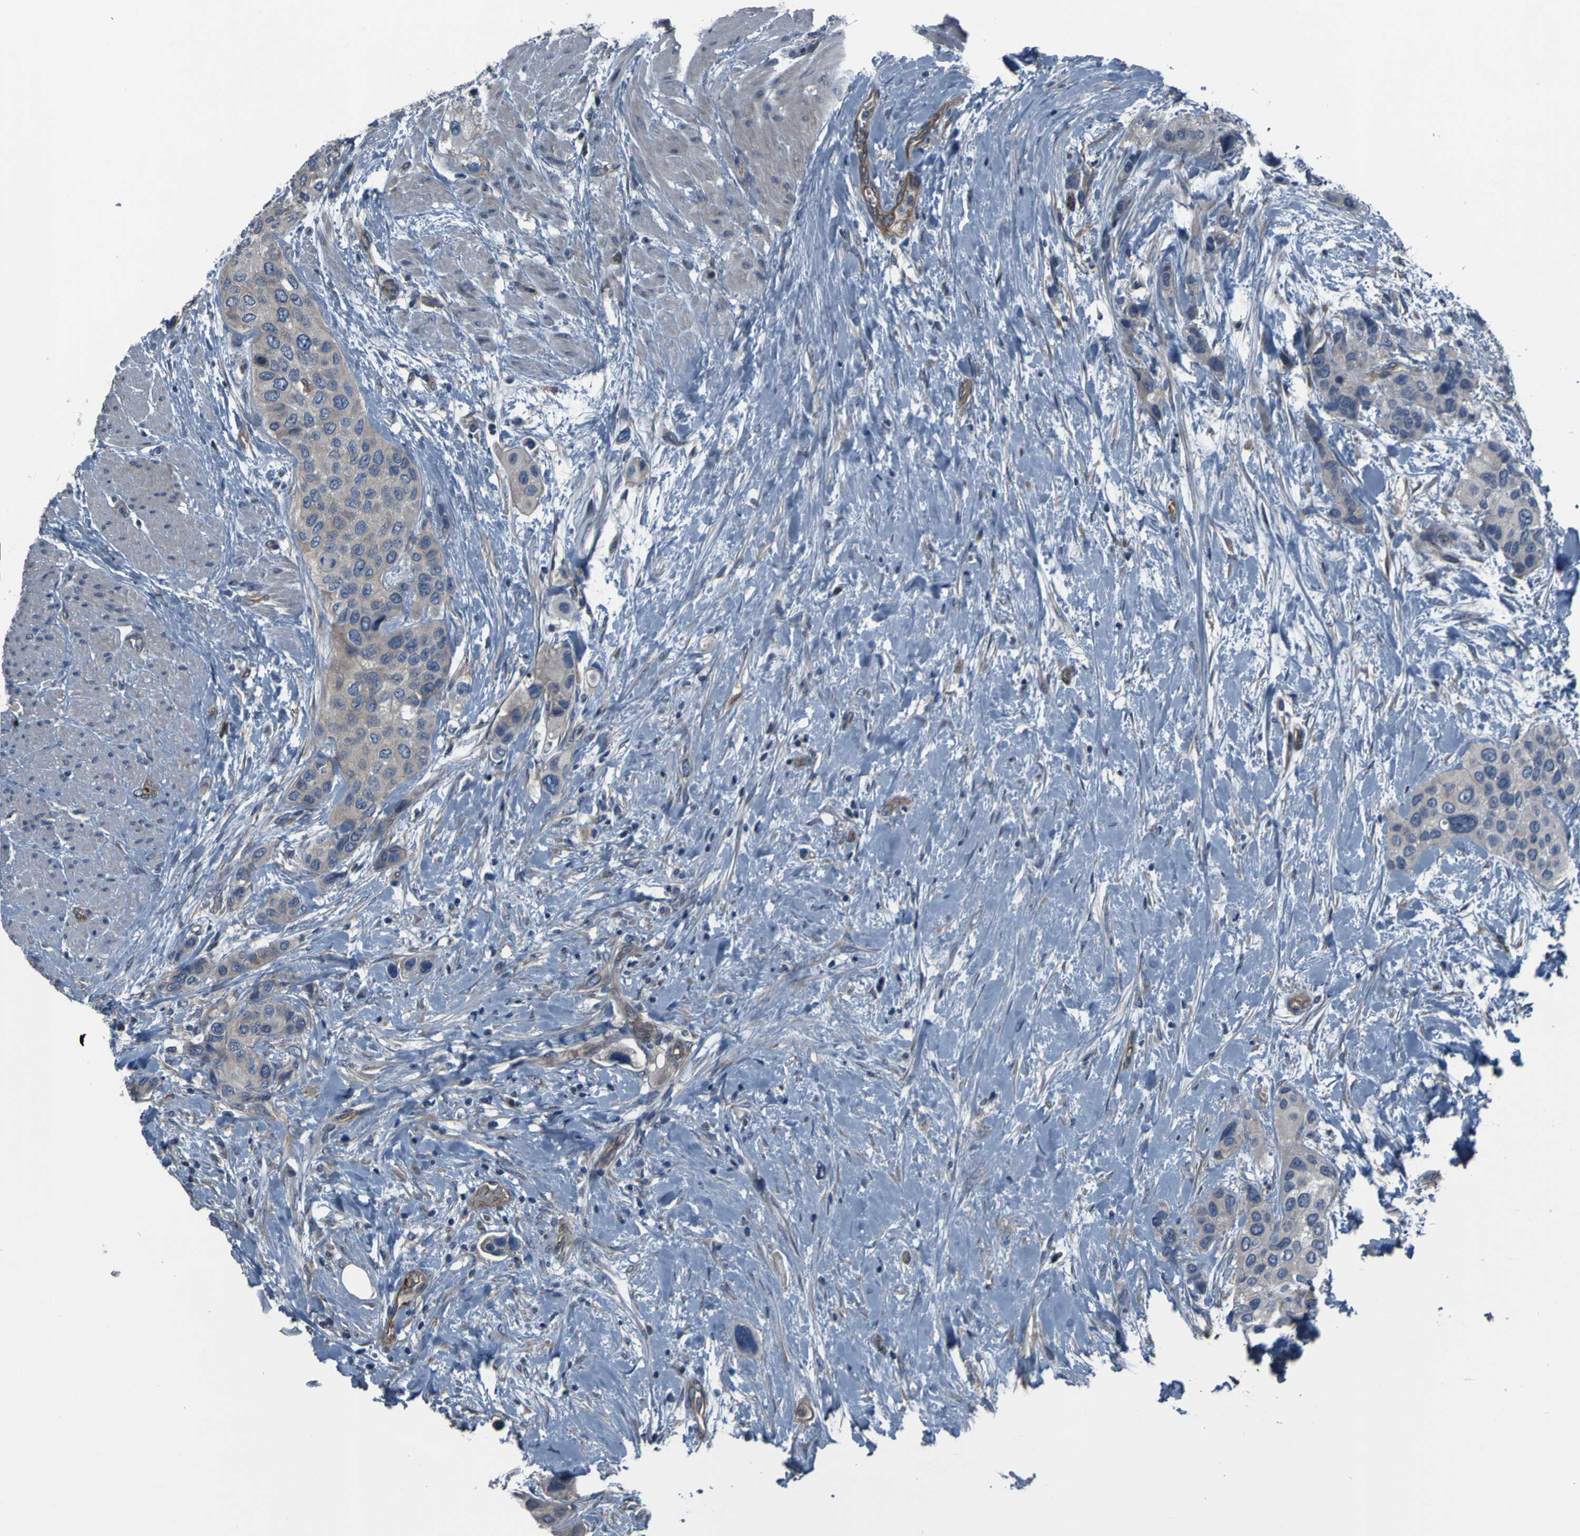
{"staining": {"intensity": "weak", "quantity": "<25%", "location": "cytoplasmic/membranous"}, "tissue": "urothelial cancer", "cell_type": "Tumor cells", "image_type": "cancer", "snomed": [{"axis": "morphology", "description": "Urothelial carcinoma, High grade"}, {"axis": "topography", "description": "Urinary bladder"}], "caption": "Protein analysis of urothelial carcinoma (high-grade) demonstrates no significant positivity in tumor cells.", "gene": "GRAMD1A", "patient": {"sex": "female", "age": 56}}